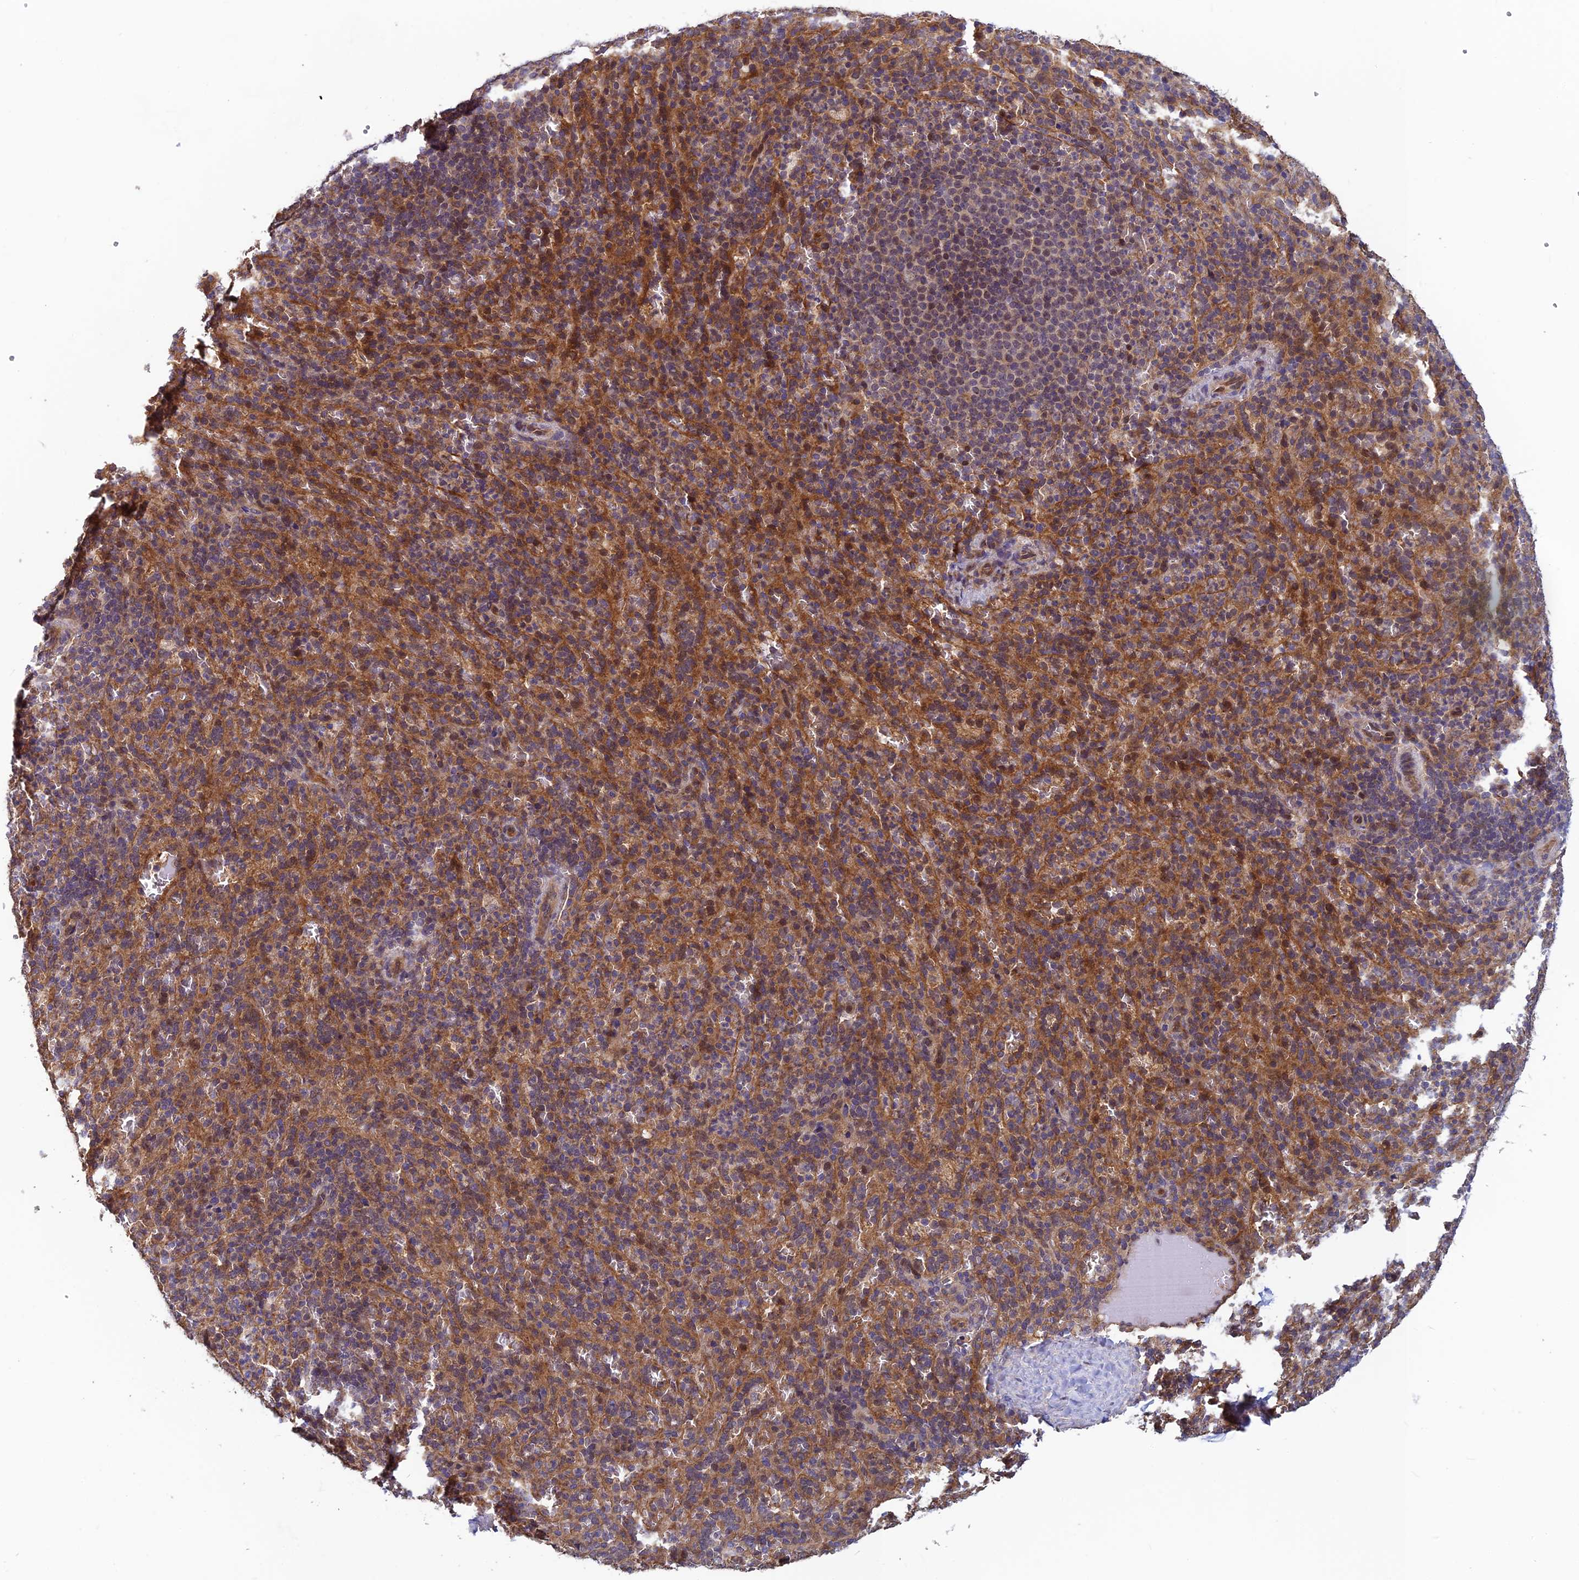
{"staining": {"intensity": "negative", "quantity": "none", "location": "none"}, "tissue": "spleen", "cell_type": "Cells in red pulp", "image_type": "normal", "snomed": [{"axis": "morphology", "description": "Normal tissue, NOS"}, {"axis": "topography", "description": "Spleen"}], "caption": "A high-resolution photomicrograph shows IHC staining of normal spleen, which exhibits no significant positivity in cells in red pulp.", "gene": "PIKFYVE", "patient": {"sex": "female", "age": 21}}